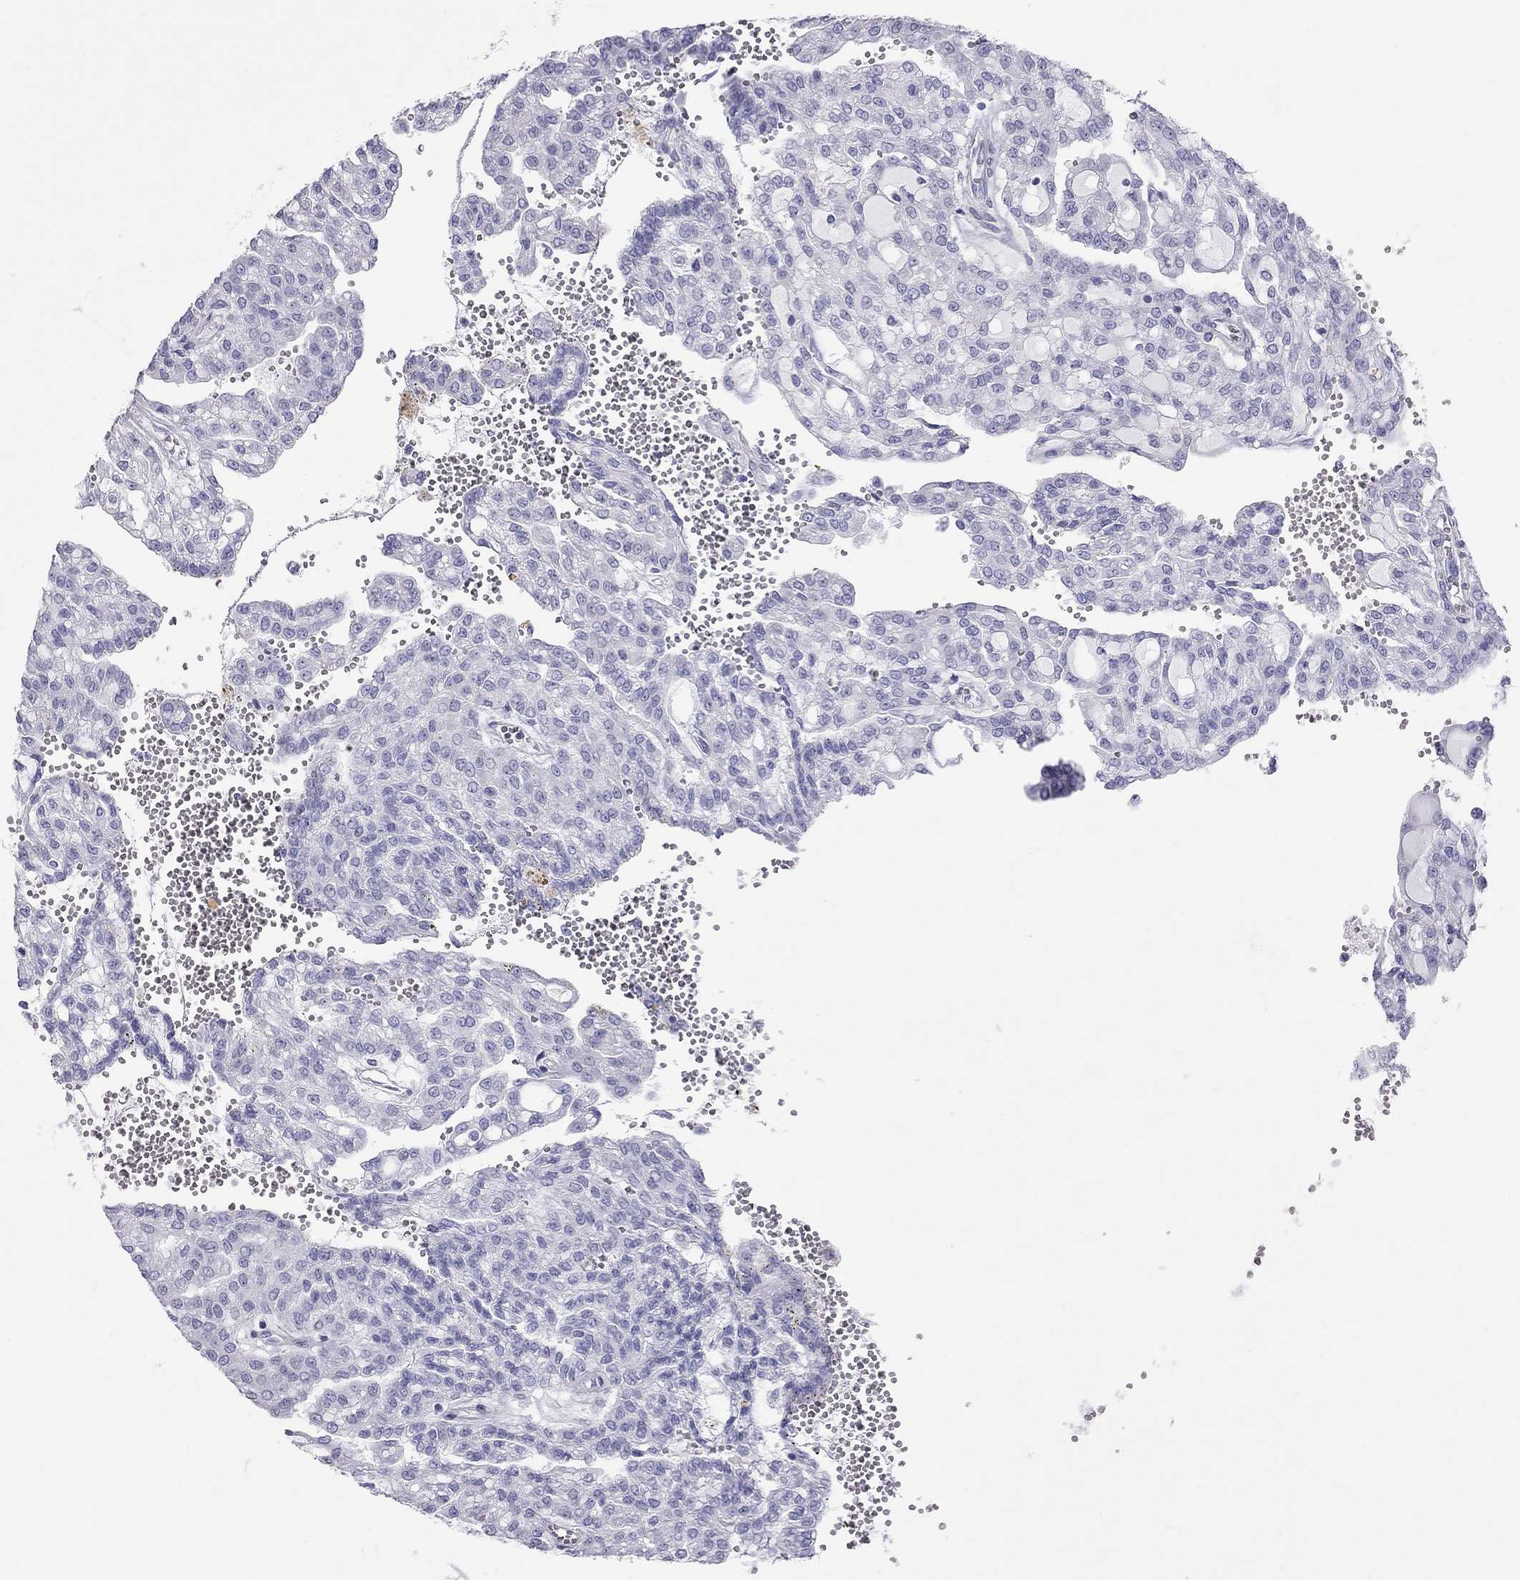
{"staining": {"intensity": "negative", "quantity": "none", "location": "none"}, "tissue": "renal cancer", "cell_type": "Tumor cells", "image_type": "cancer", "snomed": [{"axis": "morphology", "description": "Adenocarcinoma, NOS"}, {"axis": "topography", "description": "Kidney"}], "caption": "Histopathology image shows no protein staining in tumor cells of renal adenocarcinoma tissue.", "gene": "STAG3", "patient": {"sex": "male", "age": 63}}